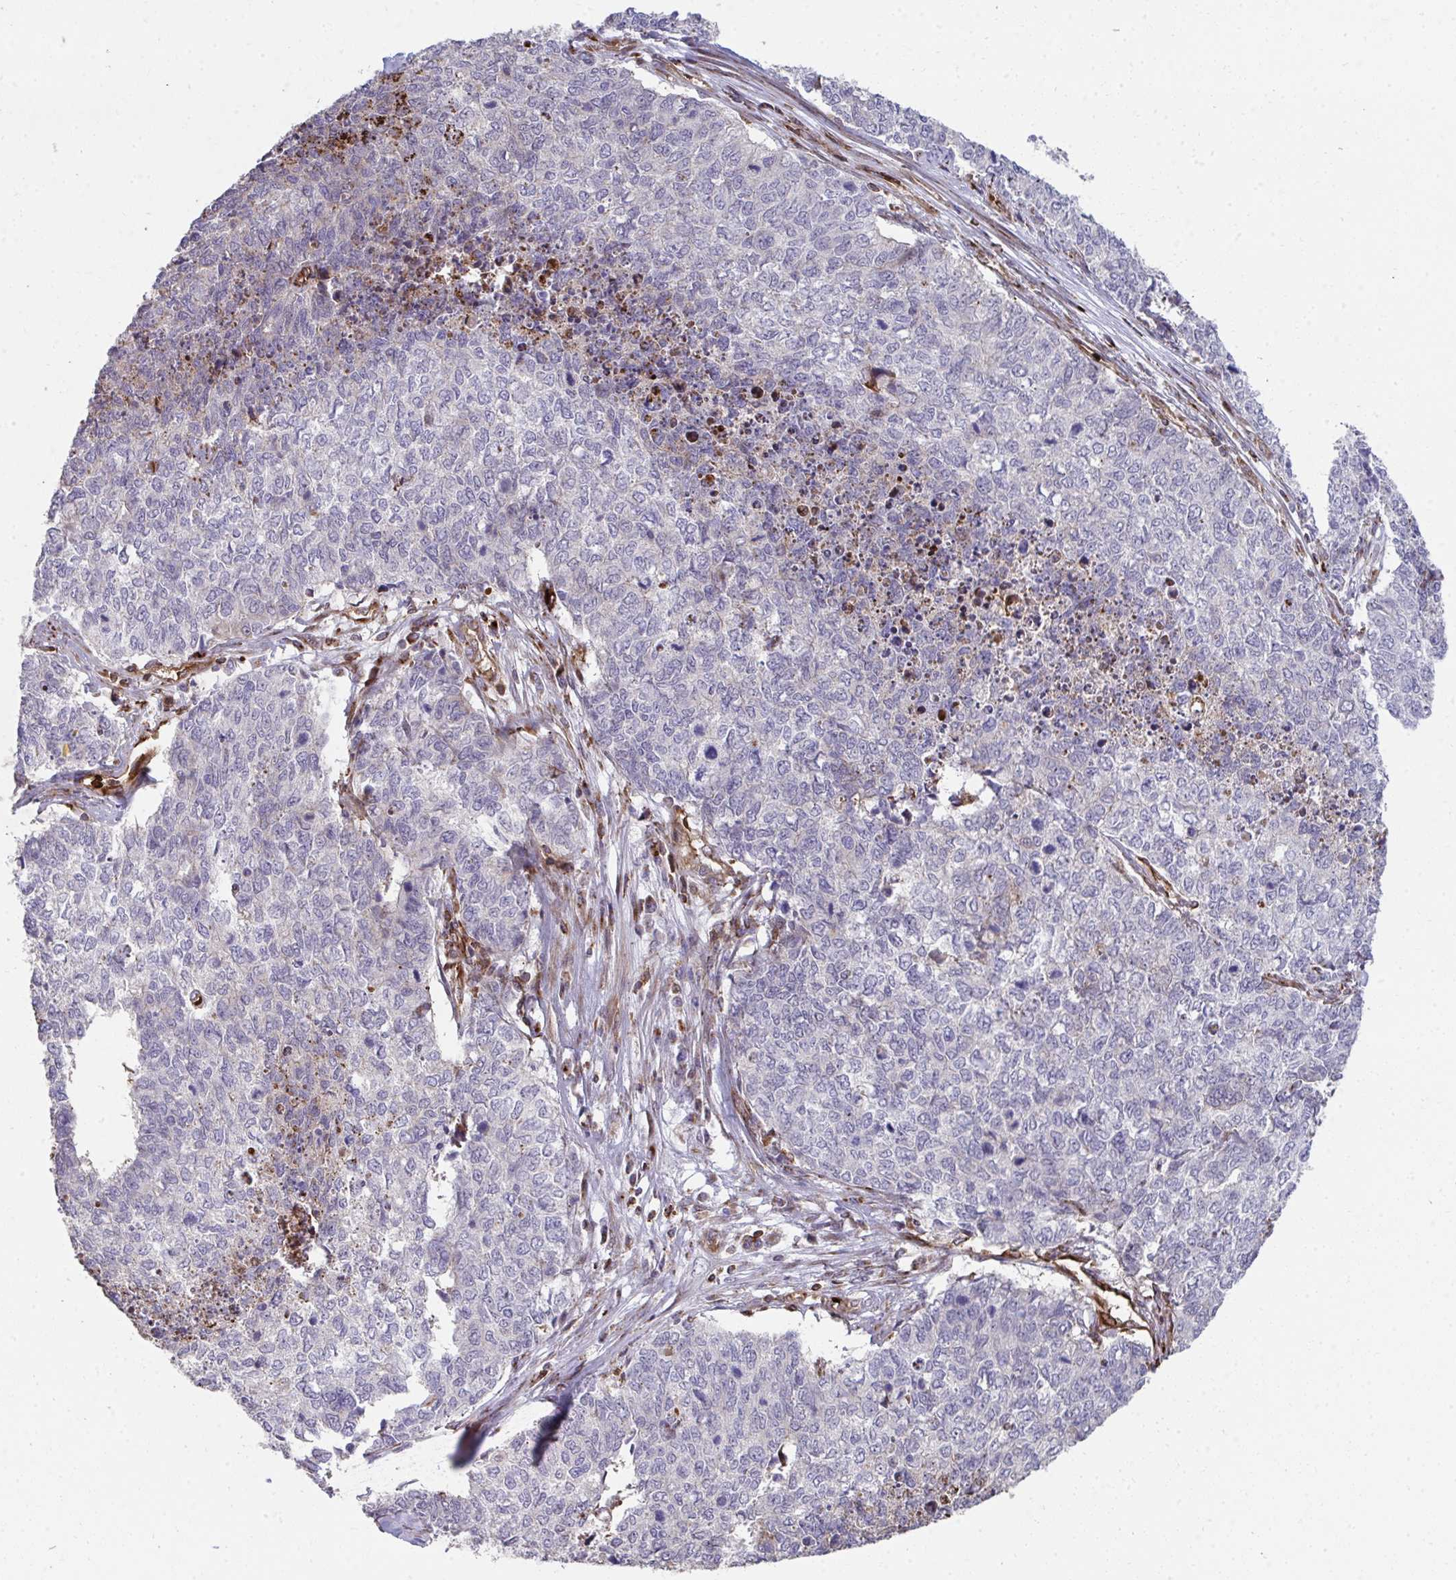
{"staining": {"intensity": "moderate", "quantity": "<25%", "location": "nuclear"}, "tissue": "cervical cancer", "cell_type": "Tumor cells", "image_type": "cancer", "snomed": [{"axis": "morphology", "description": "Adenocarcinoma, NOS"}, {"axis": "topography", "description": "Cervix"}], "caption": "Cervical cancer (adenocarcinoma) tissue demonstrates moderate nuclear positivity in approximately <25% of tumor cells, visualized by immunohistochemistry. The protein is shown in brown color, while the nuclei are stained blue.", "gene": "FOXN3", "patient": {"sex": "female", "age": 63}}